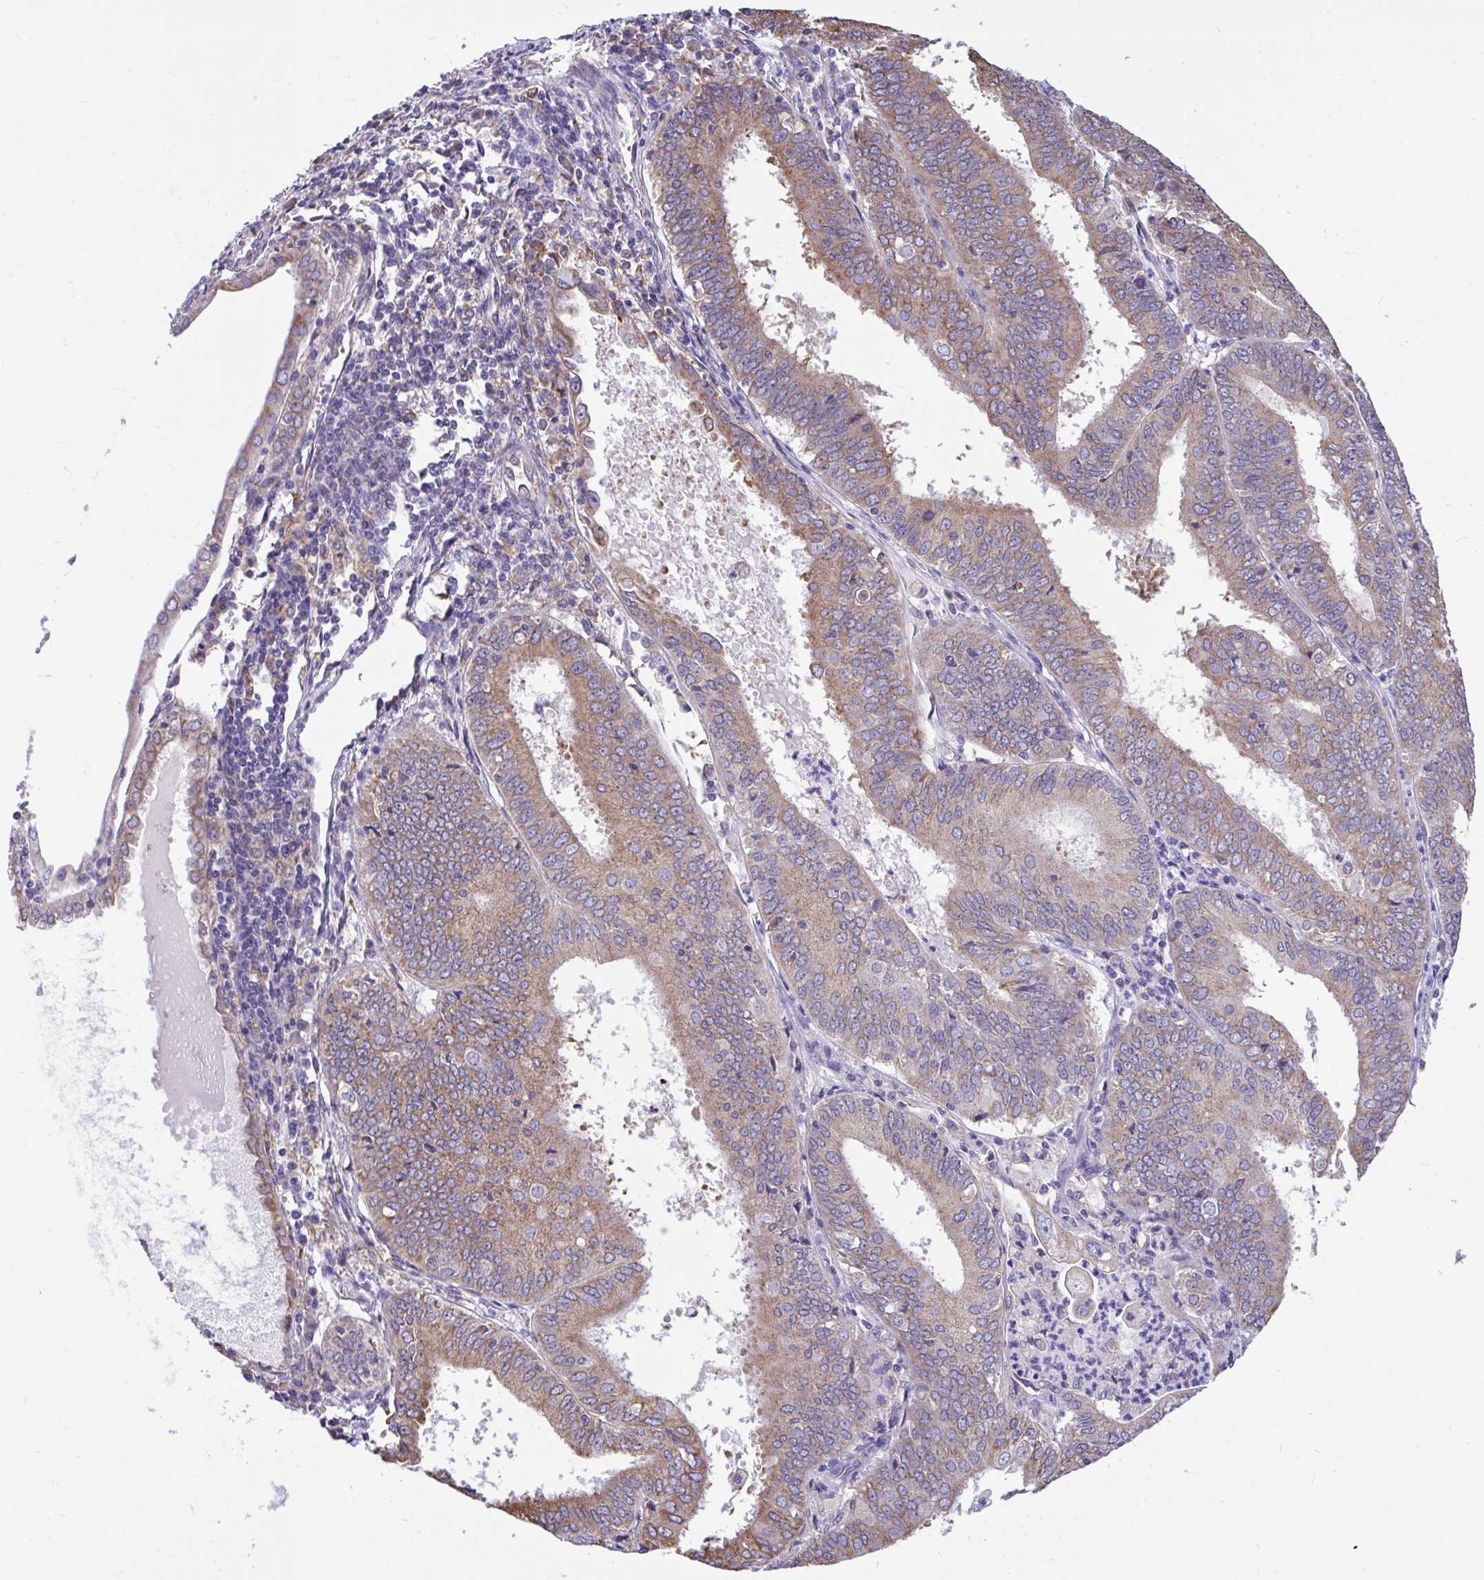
{"staining": {"intensity": "moderate", "quantity": "25%-75%", "location": "cytoplasmic/membranous"}, "tissue": "cervical cancer", "cell_type": "Tumor cells", "image_type": "cancer", "snomed": [{"axis": "morphology", "description": "Adenocarcinoma, NOS"}, {"axis": "topography", "description": "Cervix"}], "caption": "Cervical cancer (adenocarcinoma) stained for a protein (brown) reveals moderate cytoplasmic/membranous positive positivity in approximately 25%-75% of tumor cells.", "gene": "PIGK", "patient": {"sex": "female", "age": 56}}